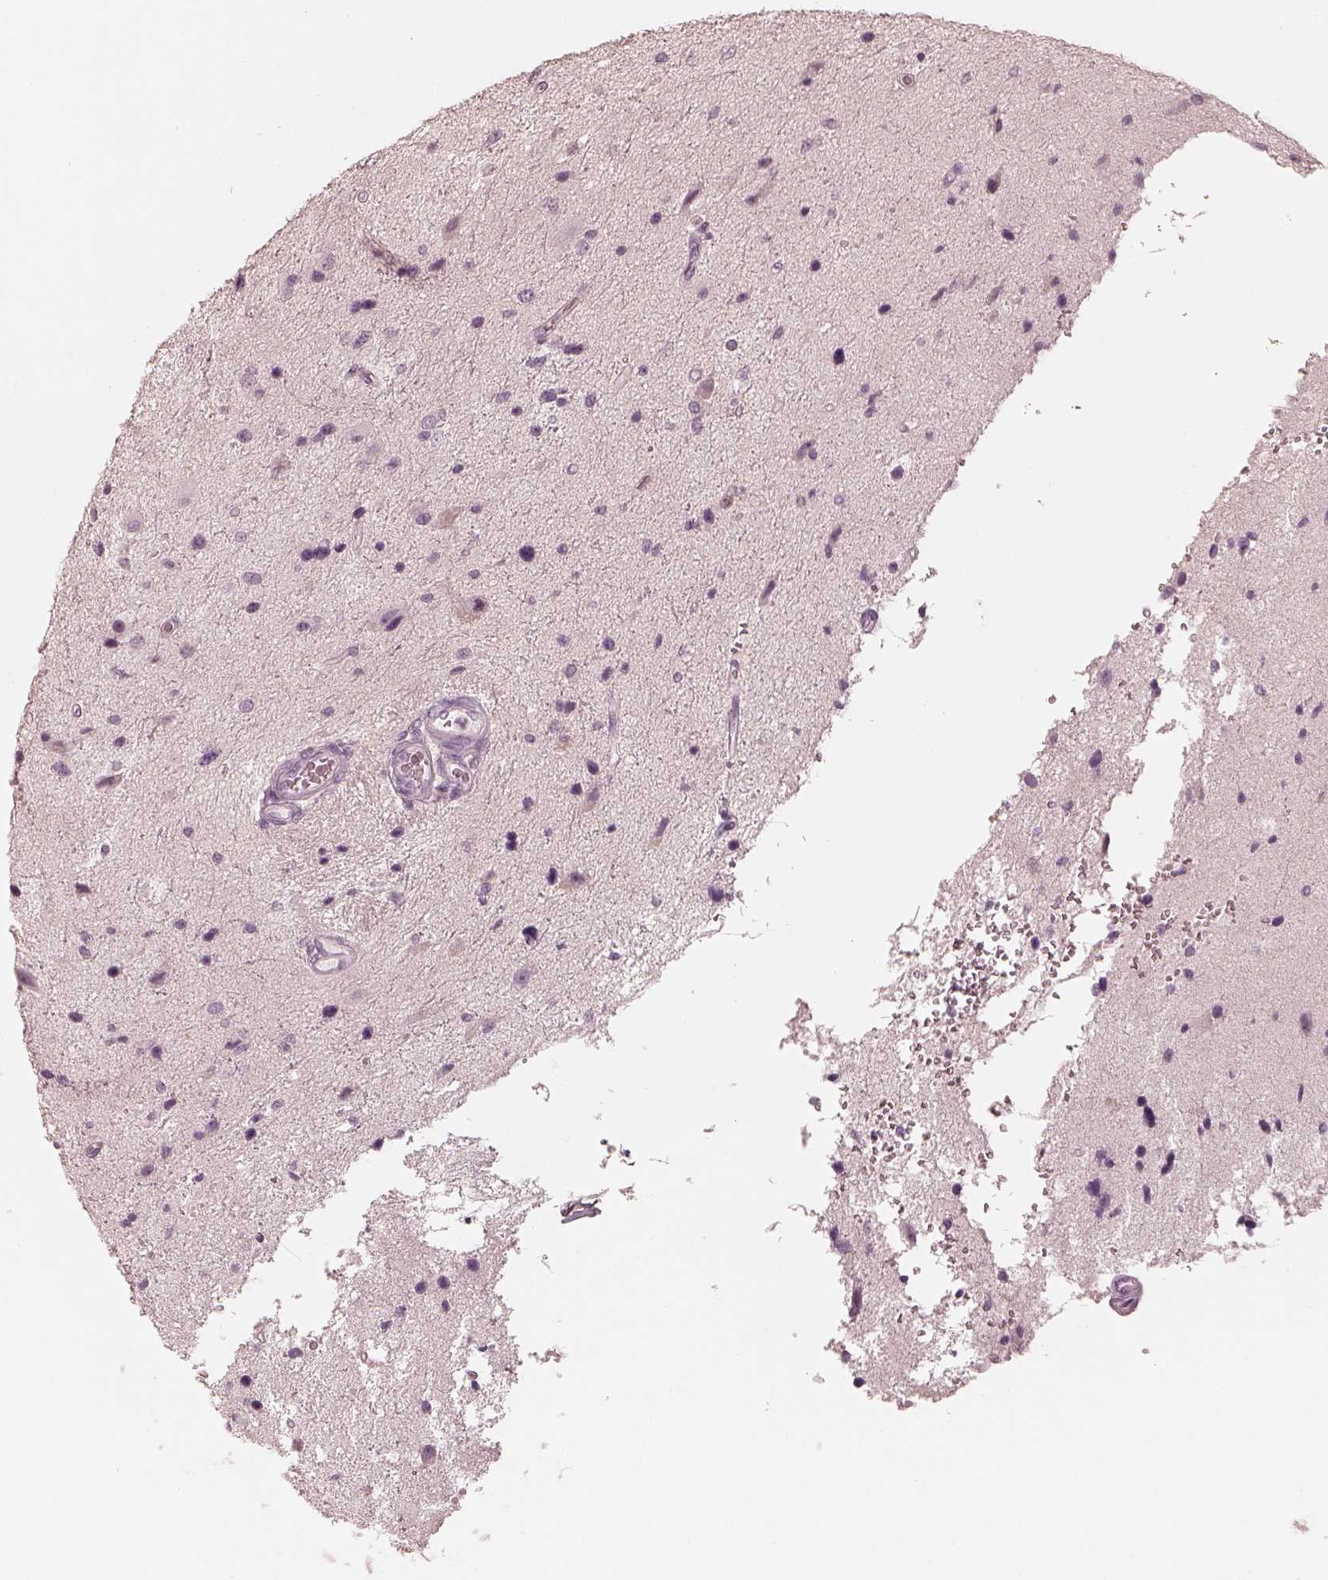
{"staining": {"intensity": "negative", "quantity": "none", "location": "none"}, "tissue": "glioma", "cell_type": "Tumor cells", "image_type": "cancer", "snomed": [{"axis": "morphology", "description": "Glioma, malignant, Low grade"}, {"axis": "topography", "description": "Brain"}], "caption": "Glioma was stained to show a protein in brown. There is no significant expression in tumor cells.", "gene": "CALR3", "patient": {"sex": "female", "age": 32}}